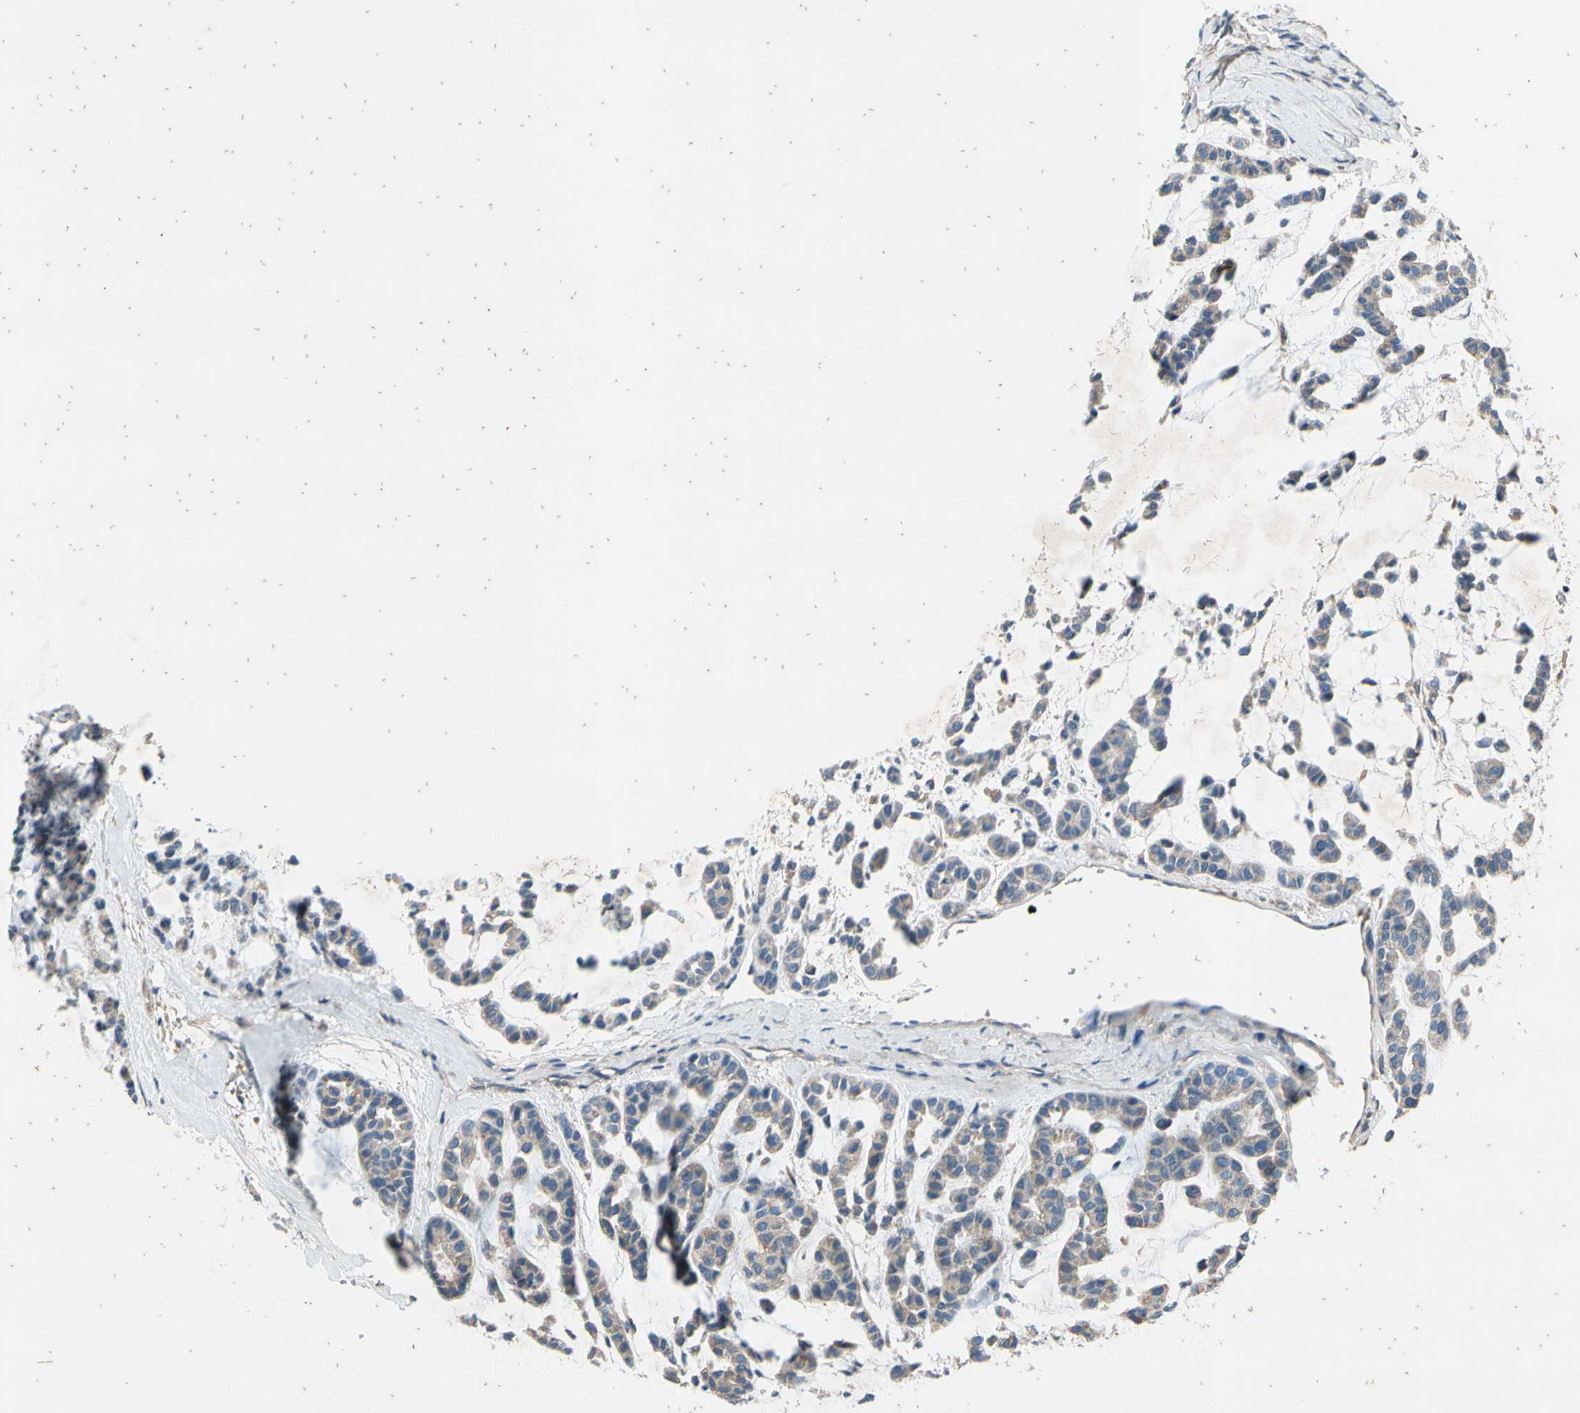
{"staining": {"intensity": "weak", "quantity": ">75%", "location": "cytoplasmic/membranous"}, "tissue": "head and neck cancer", "cell_type": "Tumor cells", "image_type": "cancer", "snomed": [{"axis": "morphology", "description": "Adenocarcinoma, NOS"}, {"axis": "morphology", "description": "Adenoma, NOS"}, {"axis": "topography", "description": "Head-Neck"}], "caption": "Weak cytoplasmic/membranous protein staining is appreciated in approximately >75% of tumor cells in head and neck cancer. The staining is performed using DAB brown chromogen to label protein expression. The nuclei are counter-stained blue using hematoxylin.", "gene": "TBX21", "patient": {"sex": "female", "age": 55}}